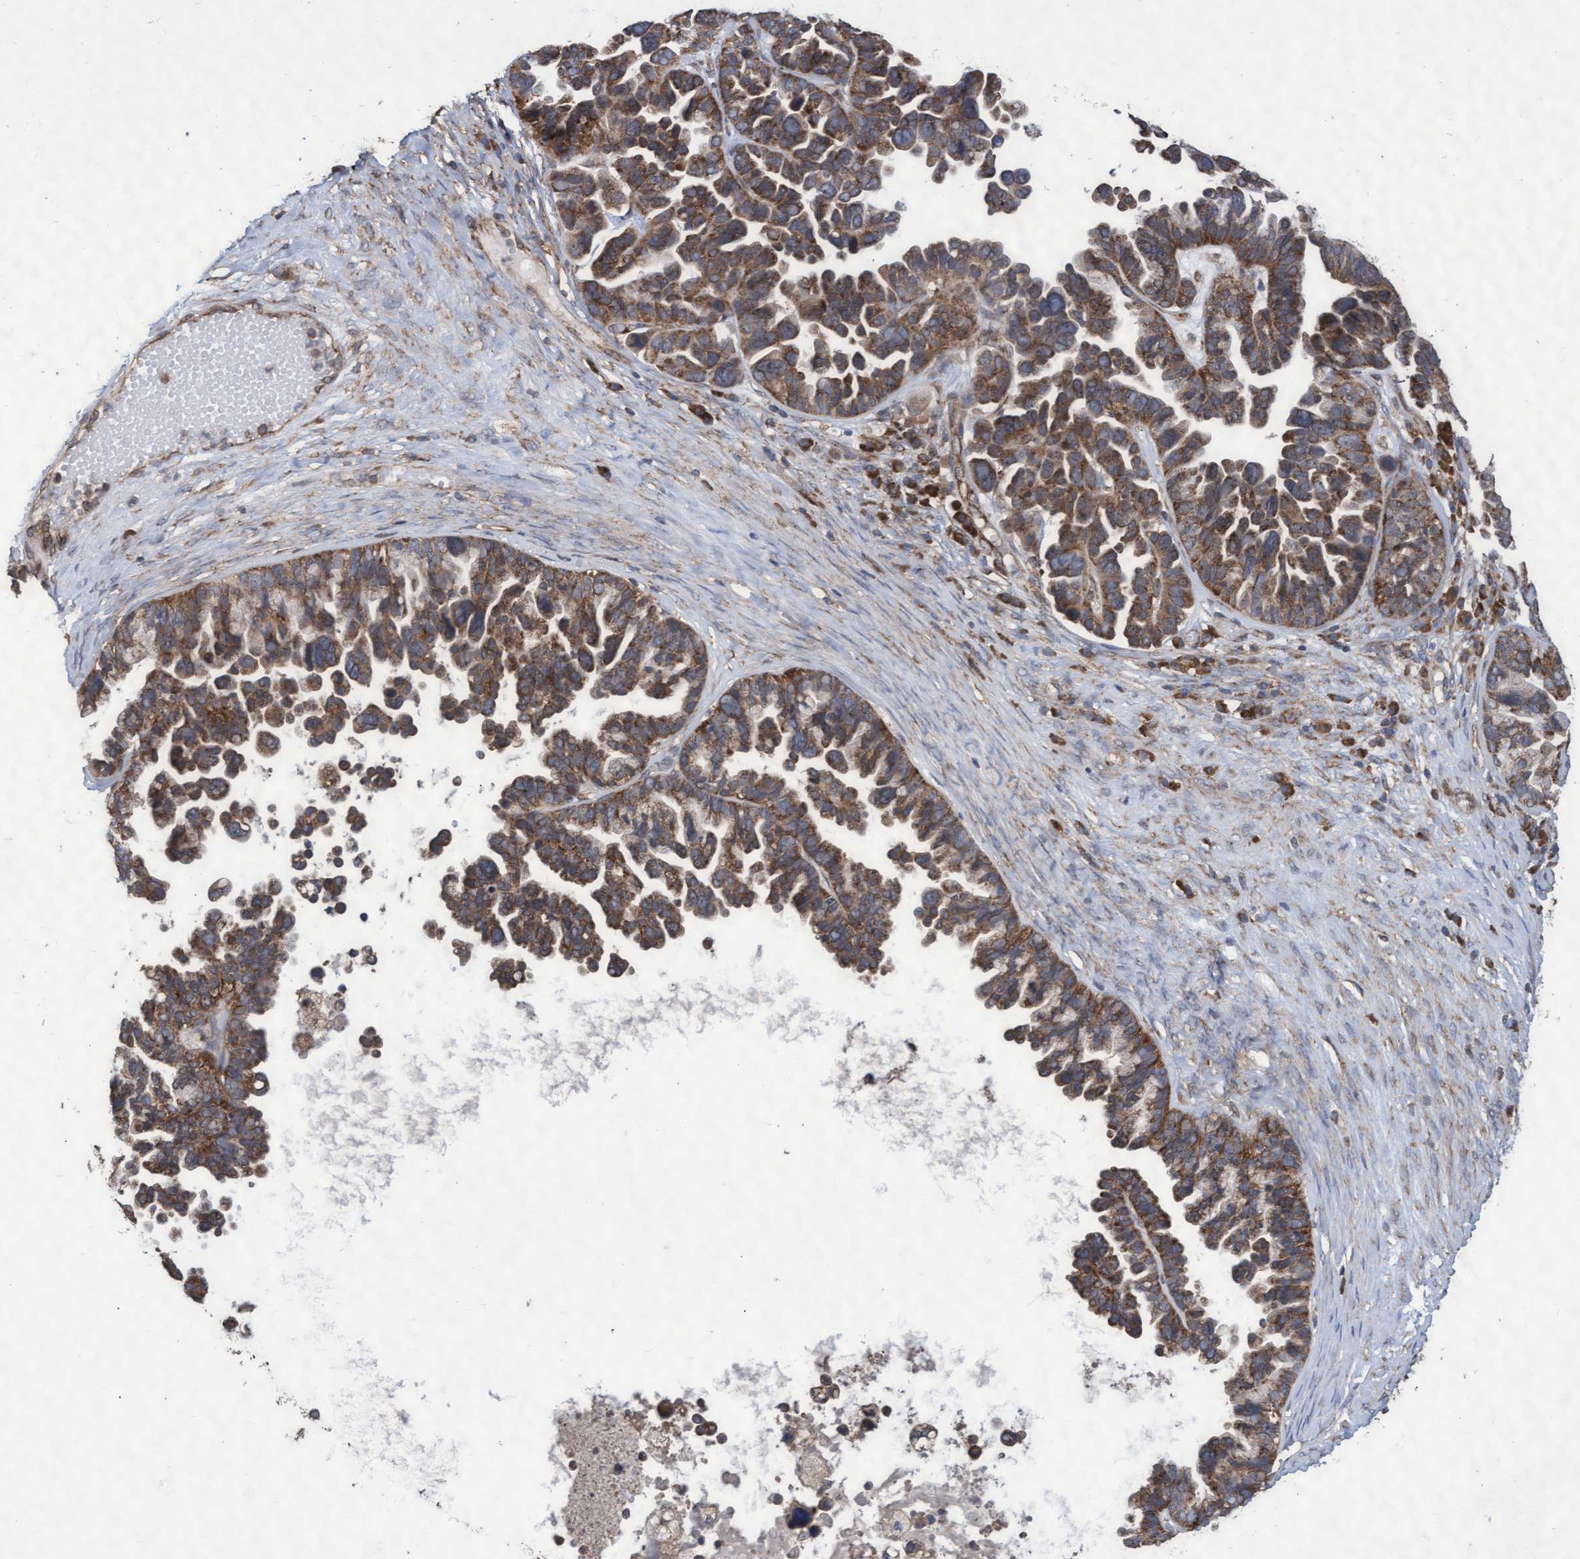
{"staining": {"intensity": "moderate", "quantity": ">75%", "location": "cytoplasmic/membranous"}, "tissue": "ovarian cancer", "cell_type": "Tumor cells", "image_type": "cancer", "snomed": [{"axis": "morphology", "description": "Cystadenocarcinoma, serous, NOS"}, {"axis": "topography", "description": "Ovary"}], "caption": "A brown stain highlights moderate cytoplasmic/membranous staining of a protein in human serous cystadenocarcinoma (ovarian) tumor cells.", "gene": "ABCF2", "patient": {"sex": "female", "age": 56}}